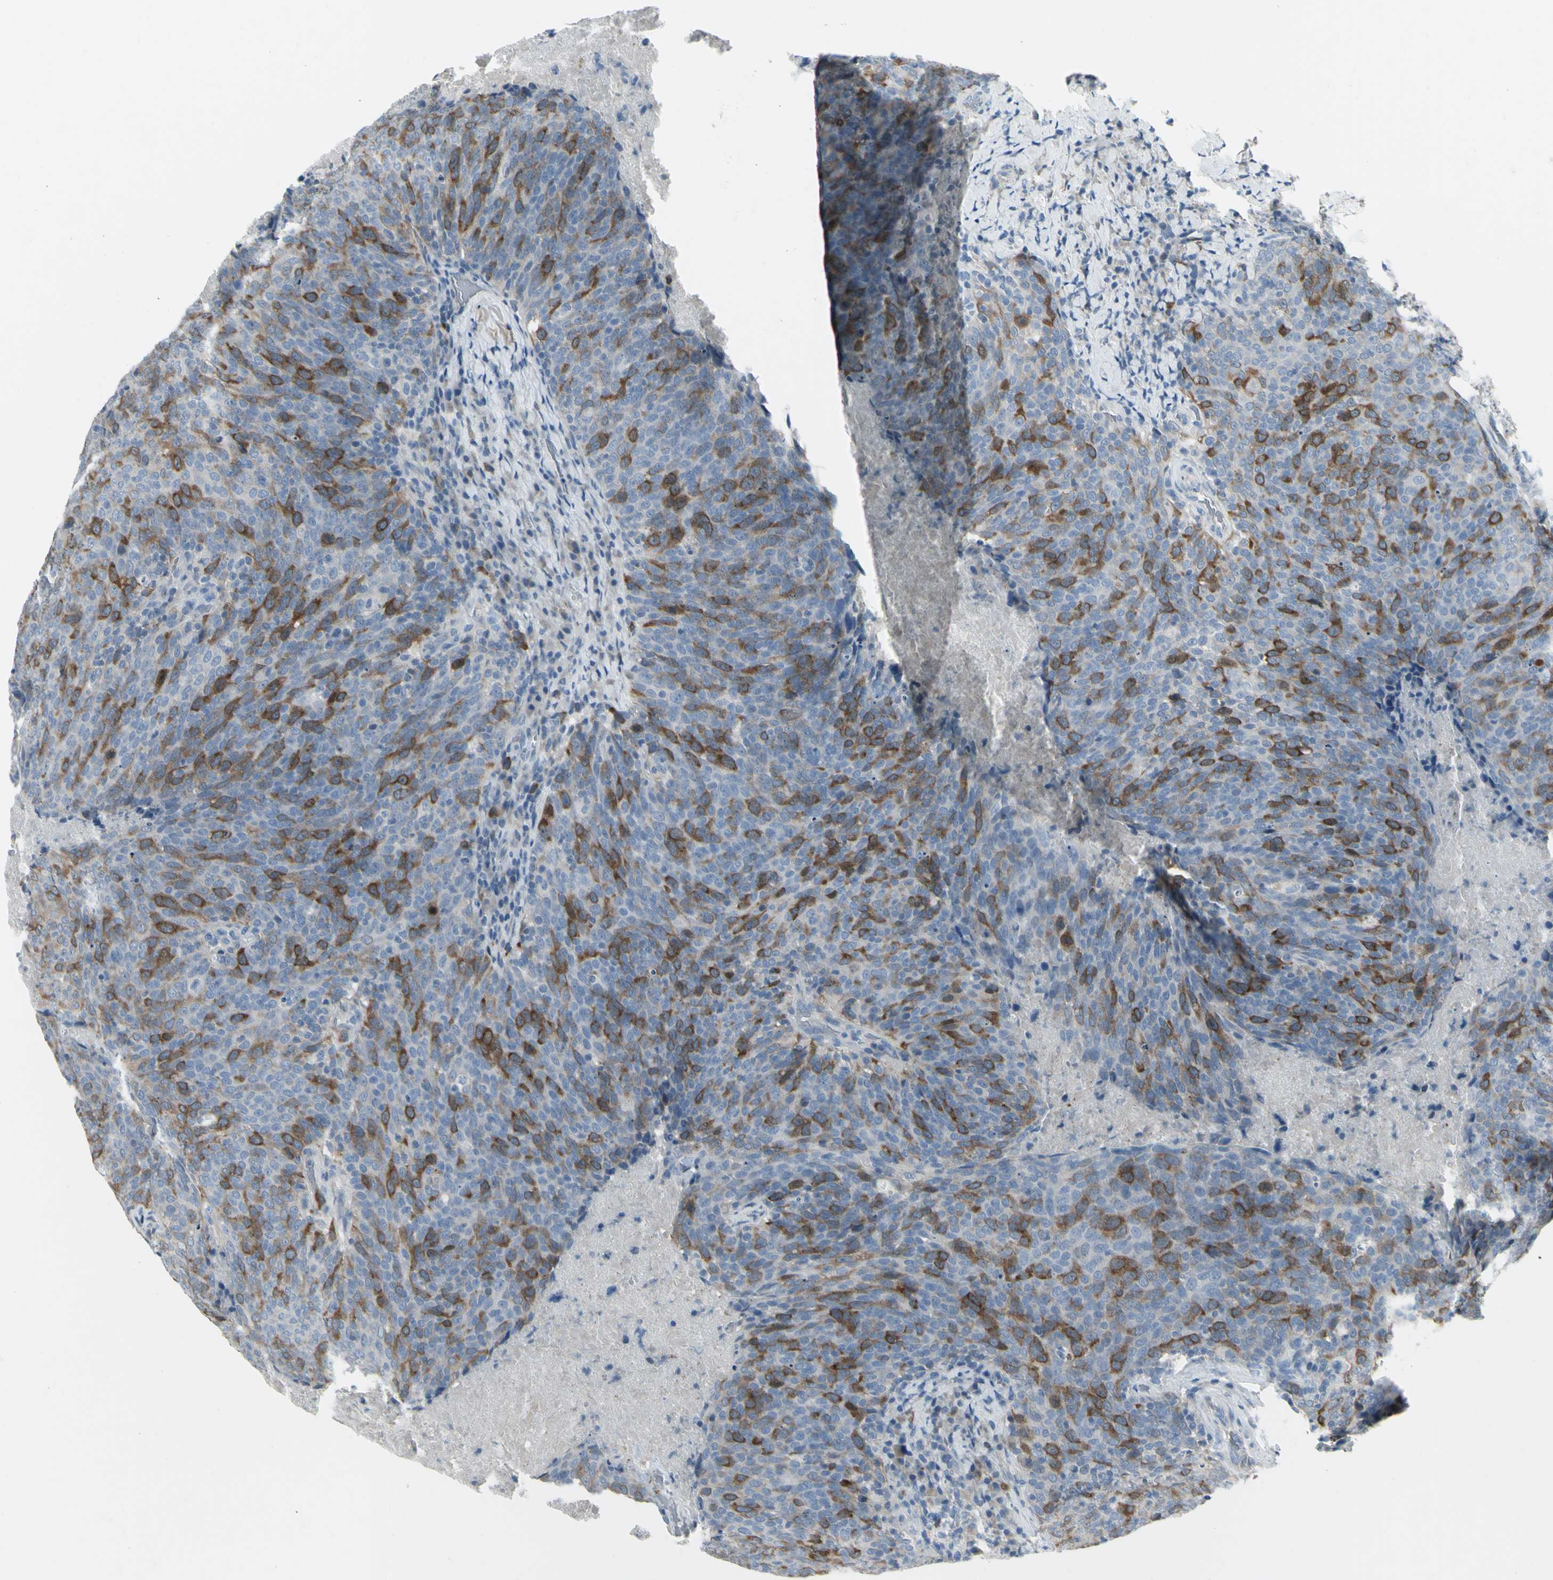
{"staining": {"intensity": "strong", "quantity": "25%-75%", "location": "cytoplasmic/membranous"}, "tissue": "head and neck cancer", "cell_type": "Tumor cells", "image_type": "cancer", "snomed": [{"axis": "morphology", "description": "Squamous cell carcinoma, NOS"}, {"axis": "morphology", "description": "Squamous cell carcinoma, metastatic, NOS"}, {"axis": "topography", "description": "Lymph node"}, {"axis": "topography", "description": "Head-Neck"}], "caption": "A brown stain highlights strong cytoplasmic/membranous expression of a protein in human head and neck cancer (squamous cell carcinoma) tumor cells.", "gene": "CCNB2", "patient": {"sex": "male", "age": 62}}